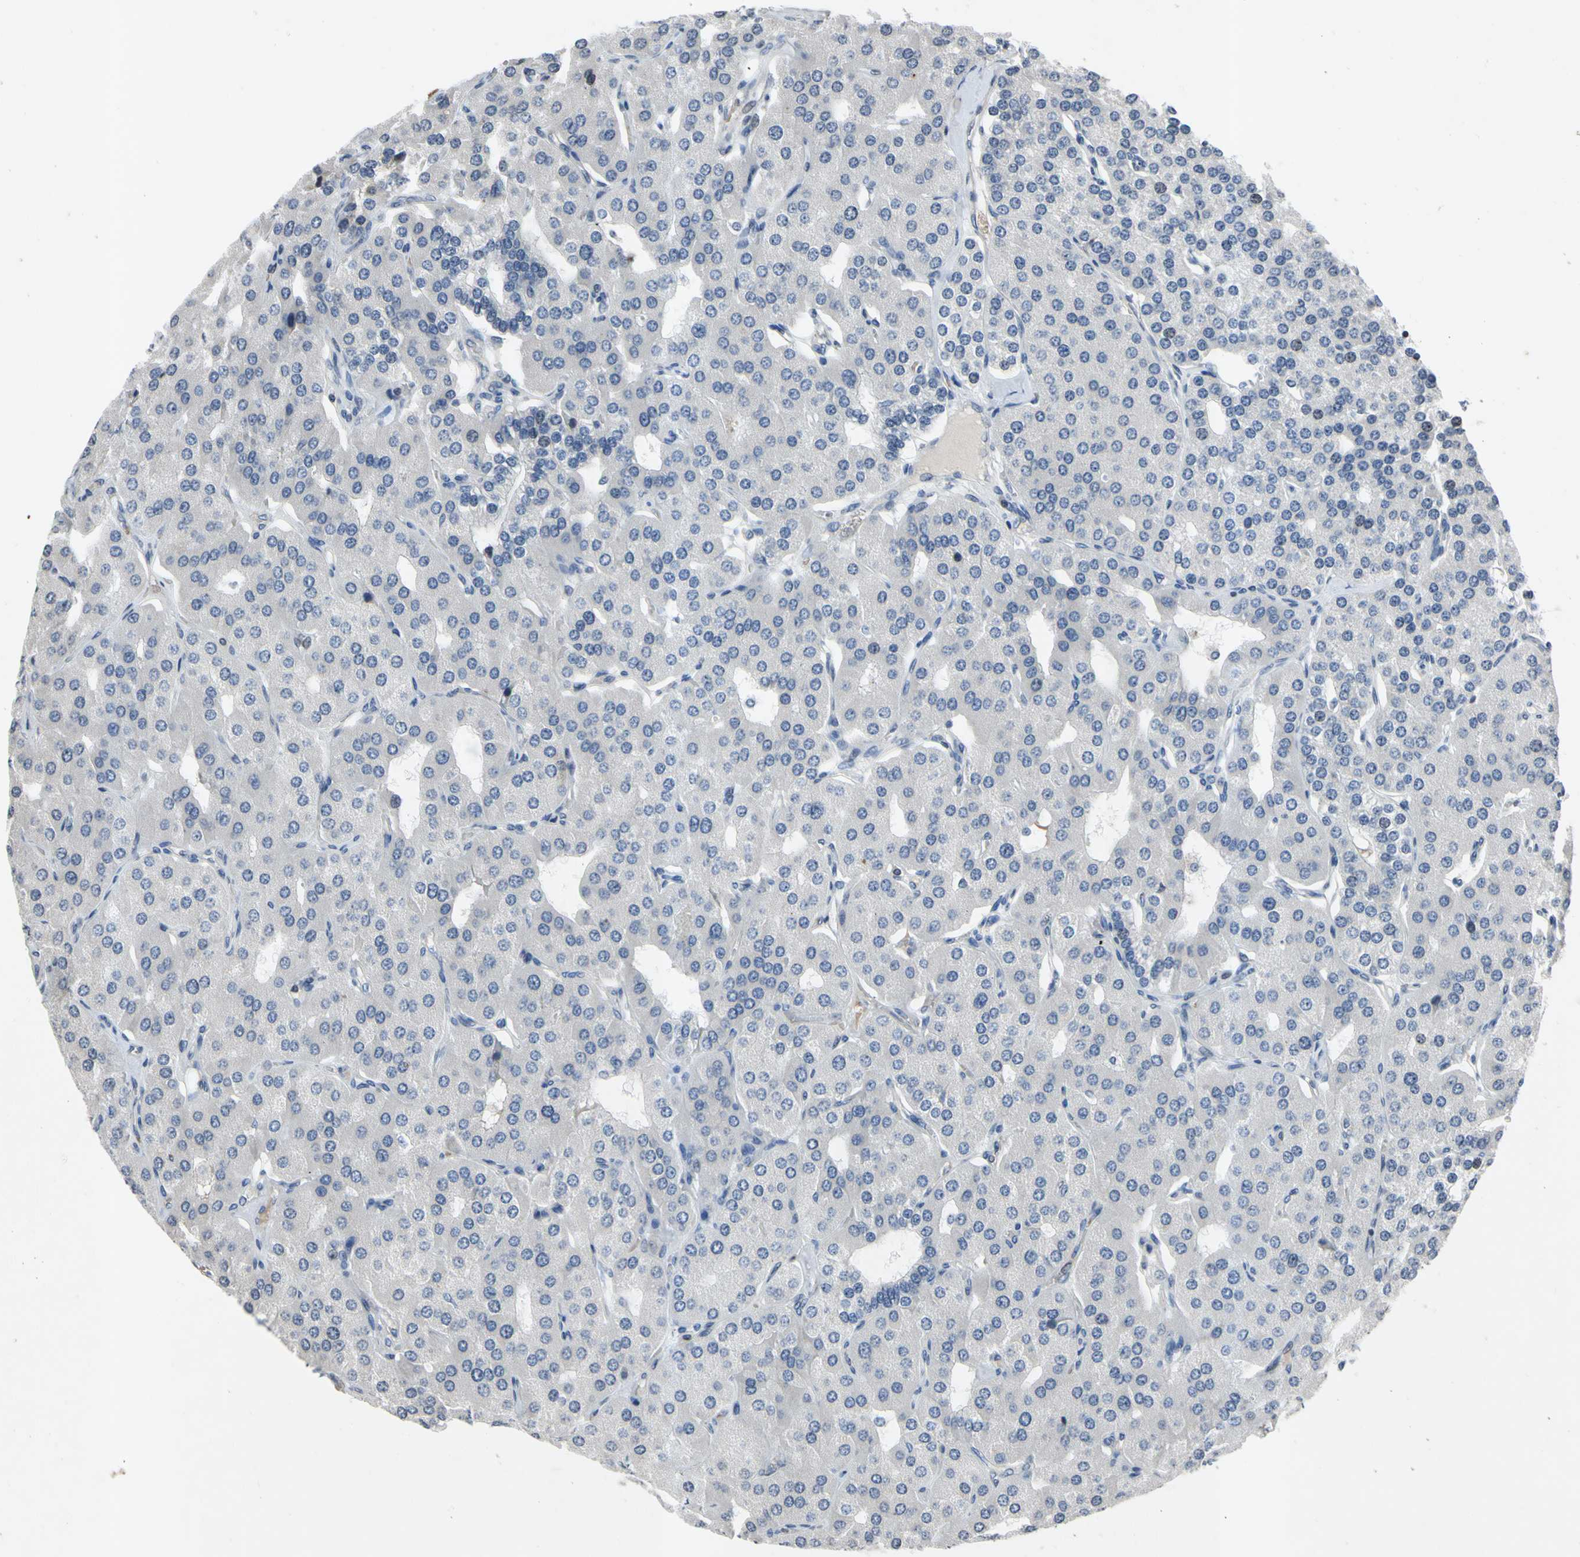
{"staining": {"intensity": "negative", "quantity": "none", "location": "none"}, "tissue": "parathyroid gland", "cell_type": "Glandular cells", "image_type": "normal", "snomed": [{"axis": "morphology", "description": "Normal tissue, NOS"}, {"axis": "morphology", "description": "Adenoma, NOS"}, {"axis": "topography", "description": "Parathyroid gland"}], "caption": "An immunohistochemistry histopathology image of benign parathyroid gland is shown. There is no staining in glandular cells of parathyroid gland. (IHC, brightfield microscopy, high magnification).", "gene": "ARG1", "patient": {"sex": "female", "age": 86}}